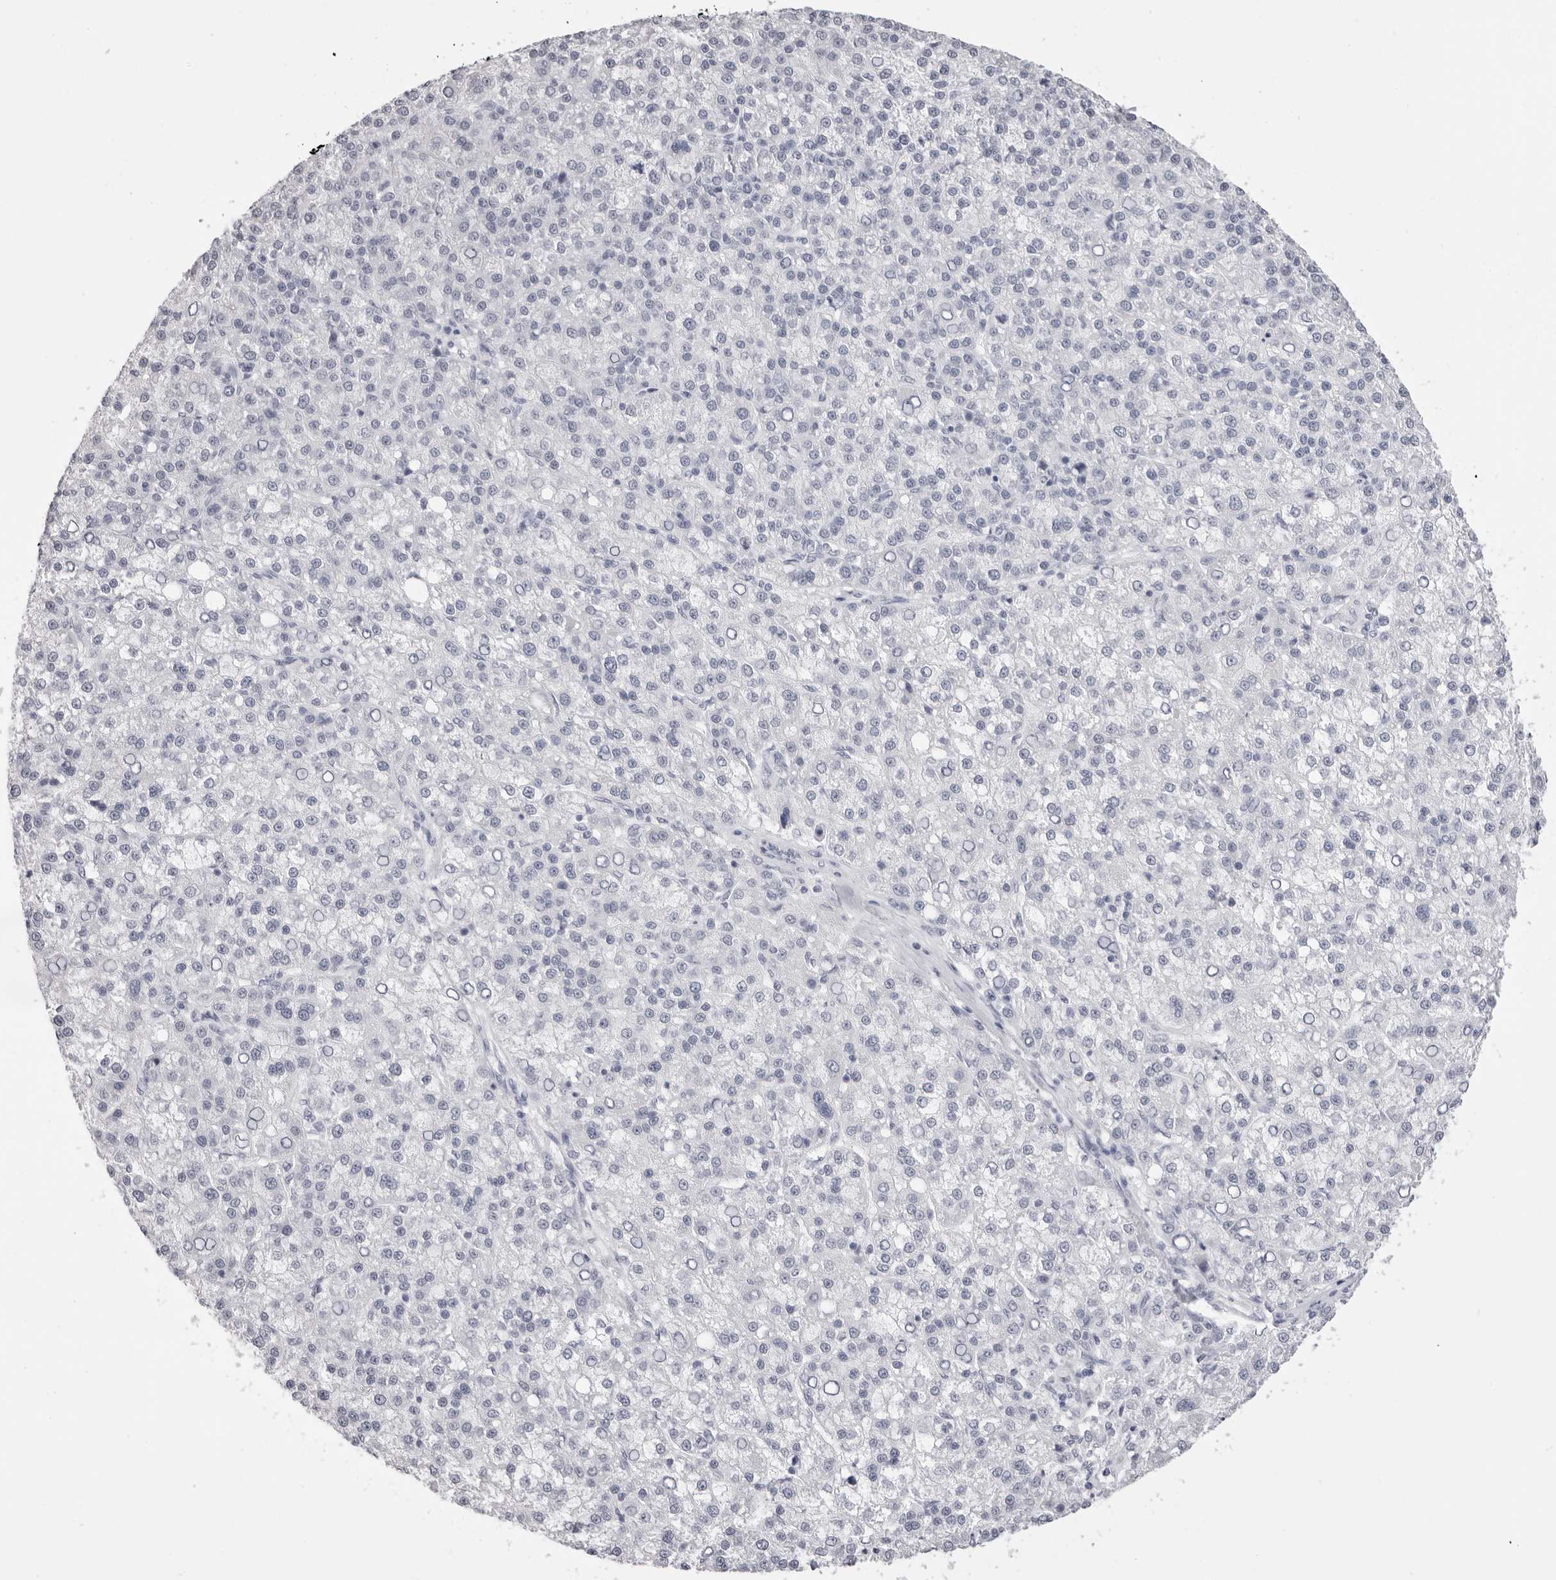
{"staining": {"intensity": "negative", "quantity": "none", "location": "none"}, "tissue": "liver cancer", "cell_type": "Tumor cells", "image_type": "cancer", "snomed": [{"axis": "morphology", "description": "Carcinoma, Hepatocellular, NOS"}, {"axis": "topography", "description": "Liver"}], "caption": "Immunohistochemistry (IHC) of liver cancer demonstrates no staining in tumor cells. The staining is performed using DAB brown chromogen with nuclei counter-stained in using hematoxylin.", "gene": "RHO", "patient": {"sex": "female", "age": 58}}